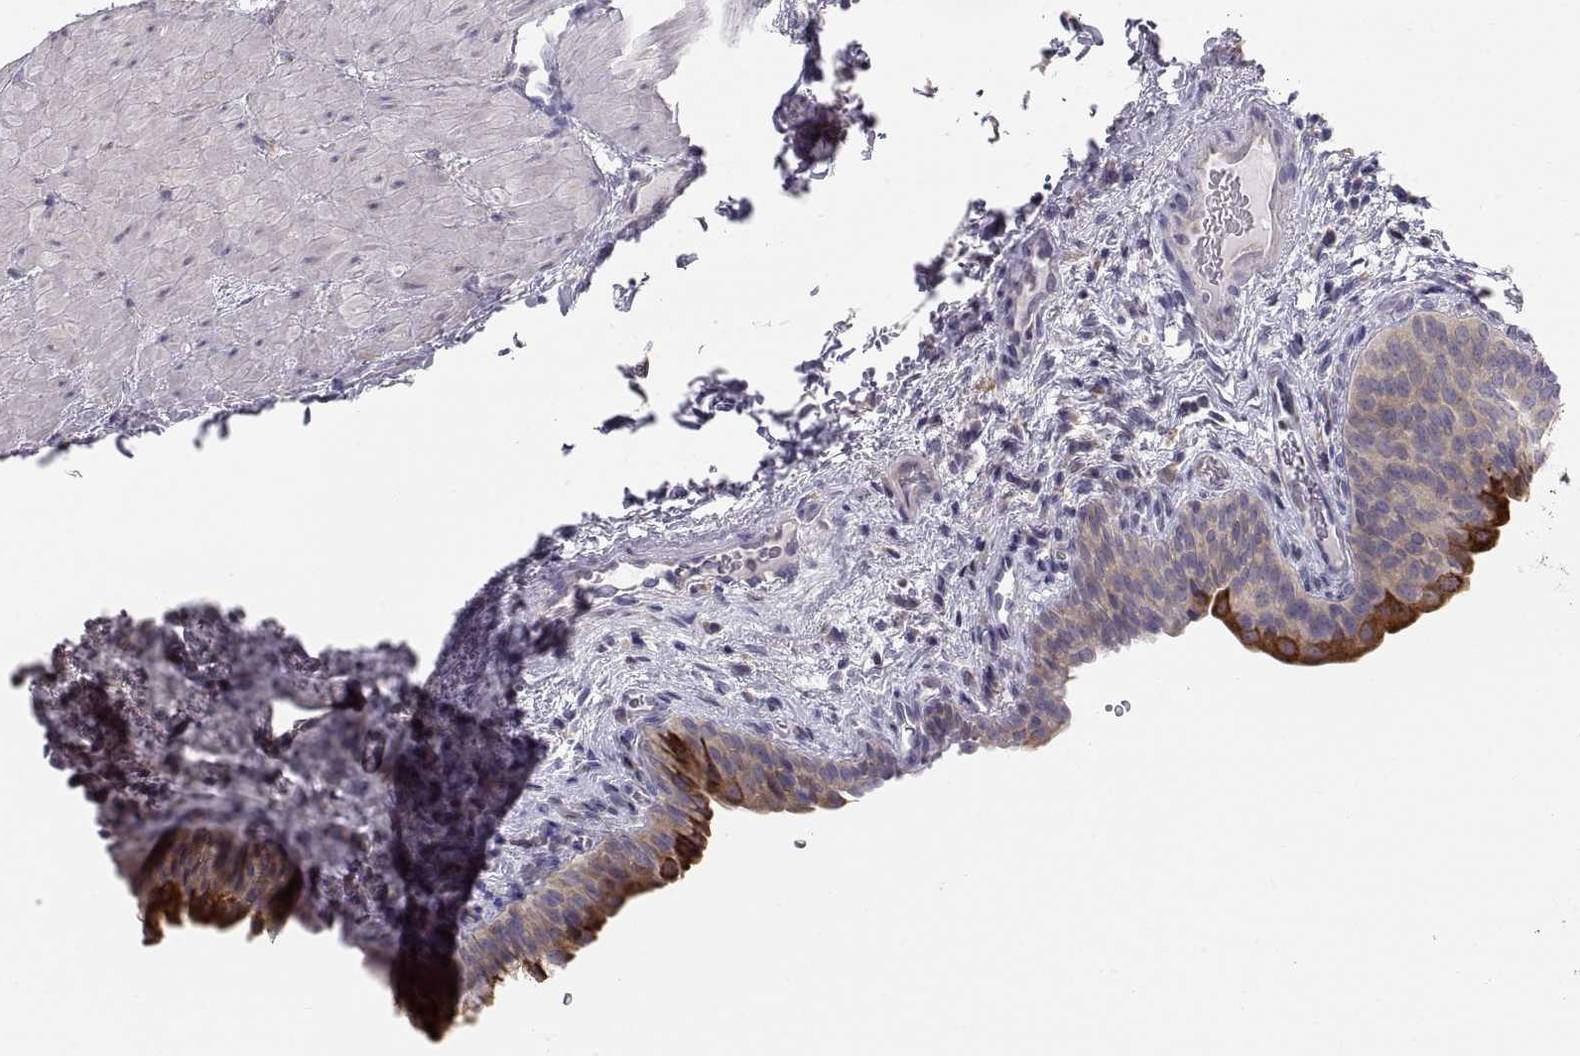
{"staining": {"intensity": "strong", "quantity": "<25%", "location": "cytoplasmic/membranous"}, "tissue": "urinary bladder", "cell_type": "Urothelial cells", "image_type": "normal", "snomed": [{"axis": "morphology", "description": "Normal tissue, NOS"}, {"axis": "topography", "description": "Urinary bladder"}], "caption": "Urinary bladder stained with a brown dye displays strong cytoplasmic/membranous positive positivity in about <25% of urothelial cells.", "gene": "ERO1A", "patient": {"sex": "male", "age": 66}}